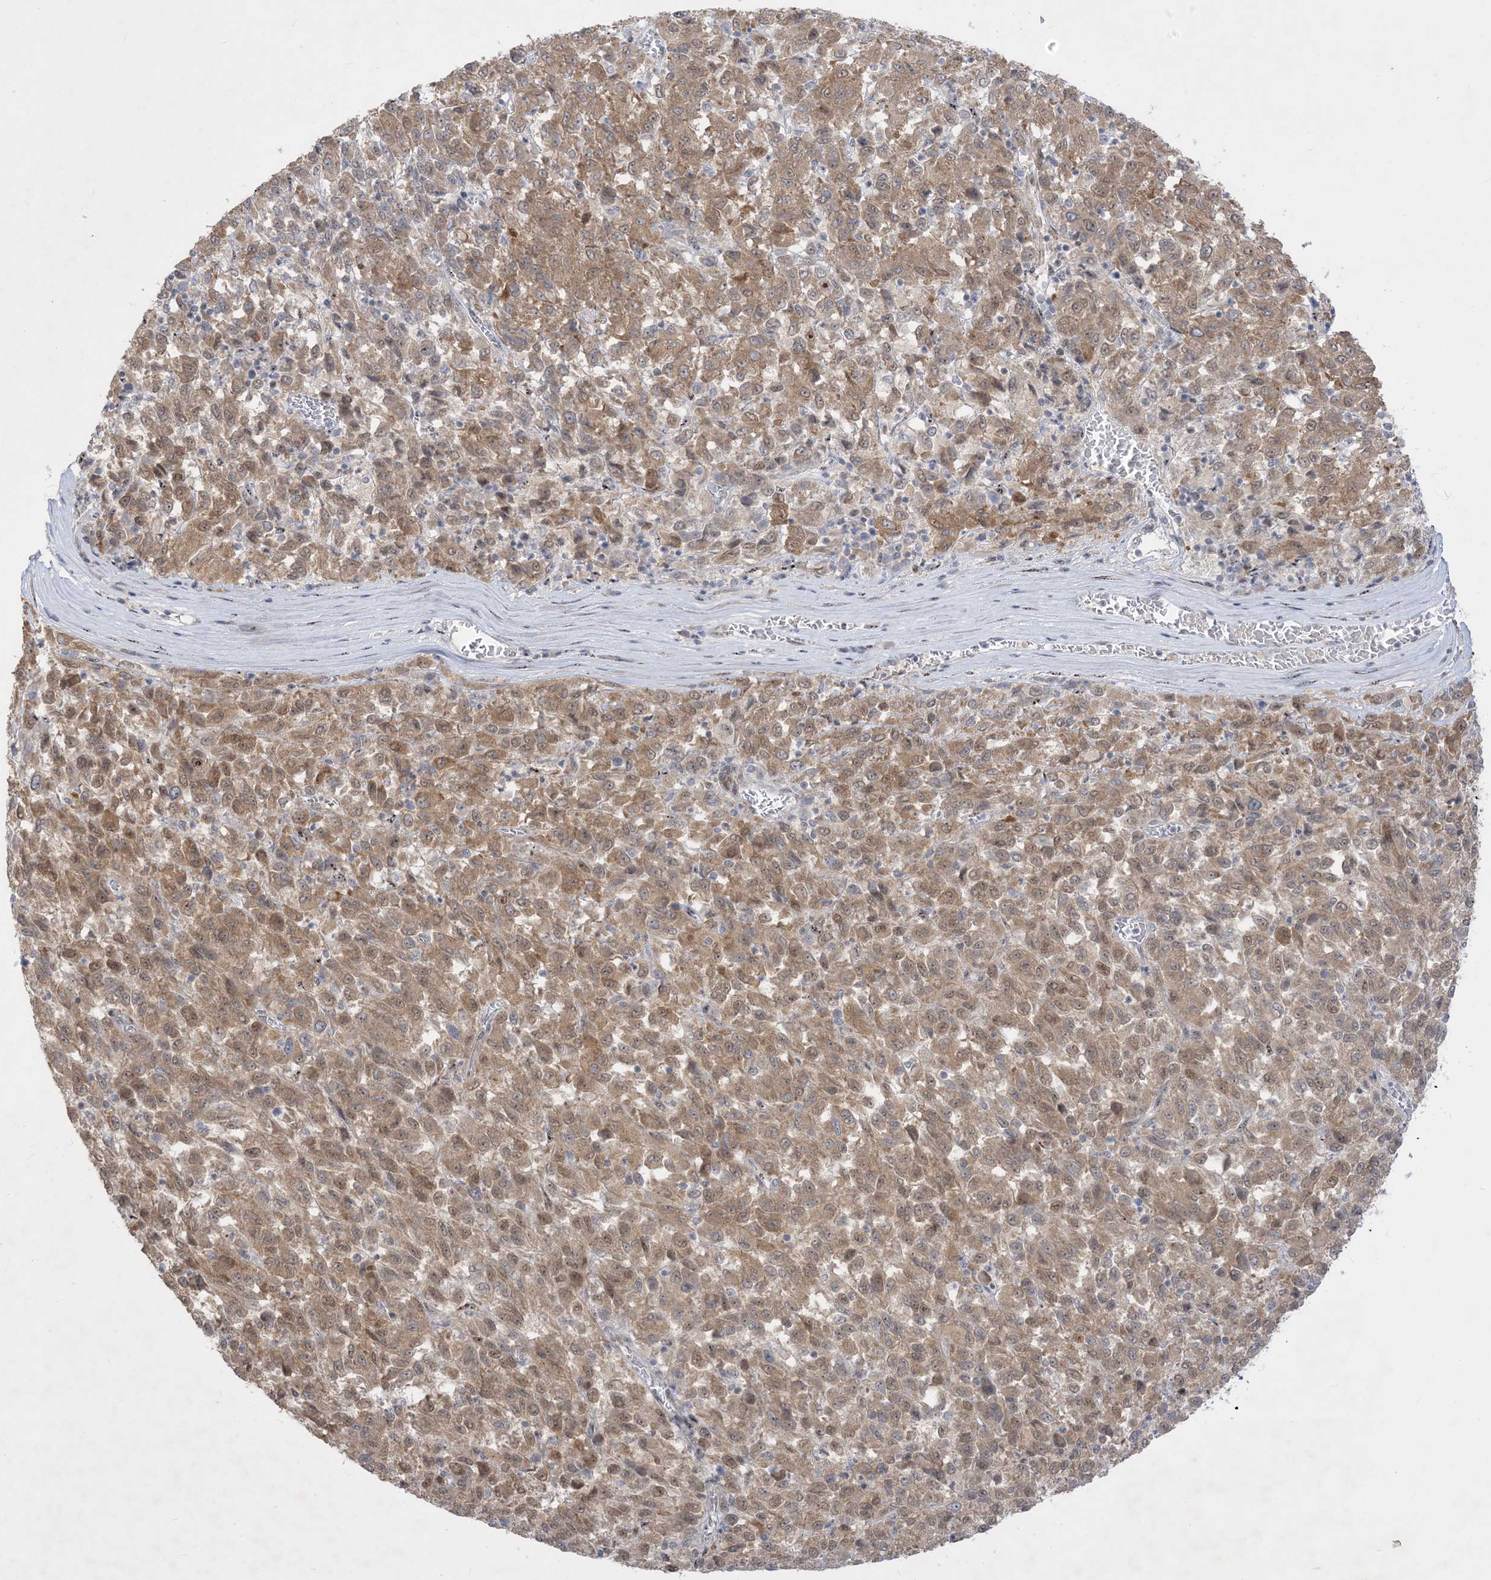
{"staining": {"intensity": "moderate", "quantity": ">75%", "location": "cytoplasmic/membranous,nuclear"}, "tissue": "melanoma", "cell_type": "Tumor cells", "image_type": "cancer", "snomed": [{"axis": "morphology", "description": "Malignant melanoma, Metastatic site"}, {"axis": "topography", "description": "Lung"}], "caption": "Human melanoma stained with a protein marker shows moderate staining in tumor cells.", "gene": "BHLHE40", "patient": {"sex": "male", "age": 64}}